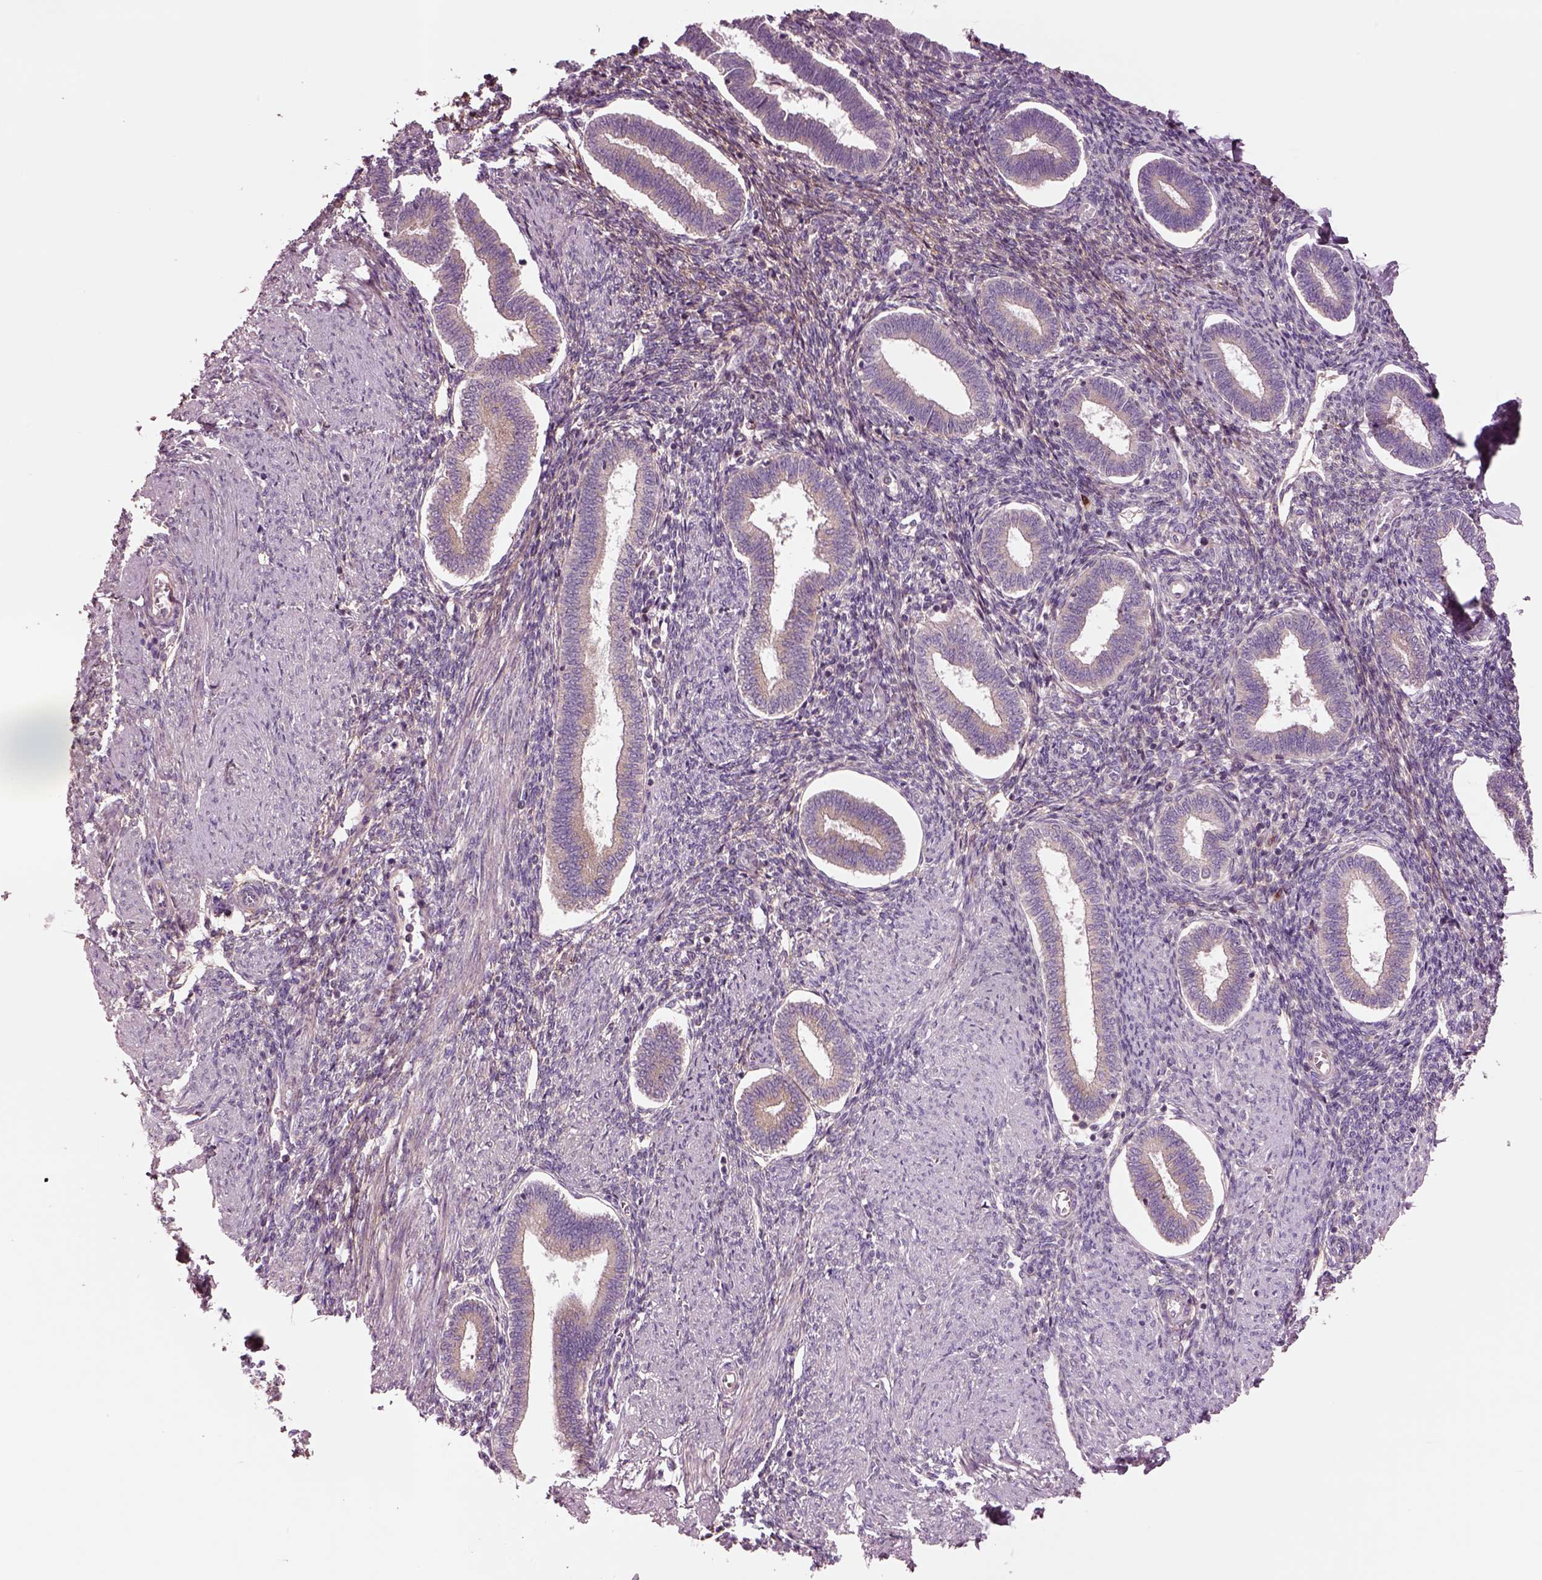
{"staining": {"intensity": "weak", "quantity": ">75%", "location": "cytoplasmic/membranous"}, "tissue": "endometrium", "cell_type": "Cells in endometrial stroma", "image_type": "normal", "snomed": [{"axis": "morphology", "description": "Normal tissue, NOS"}, {"axis": "topography", "description": "Endometrium"}], "caption": "A brown stain shows weak cytoplasmic/membranous positivity of a protein in cells in endometrial stroma of unremarkable human endometrium.", "gene": "SEC23A", "patient": {"sex": "female", "age": 42}}